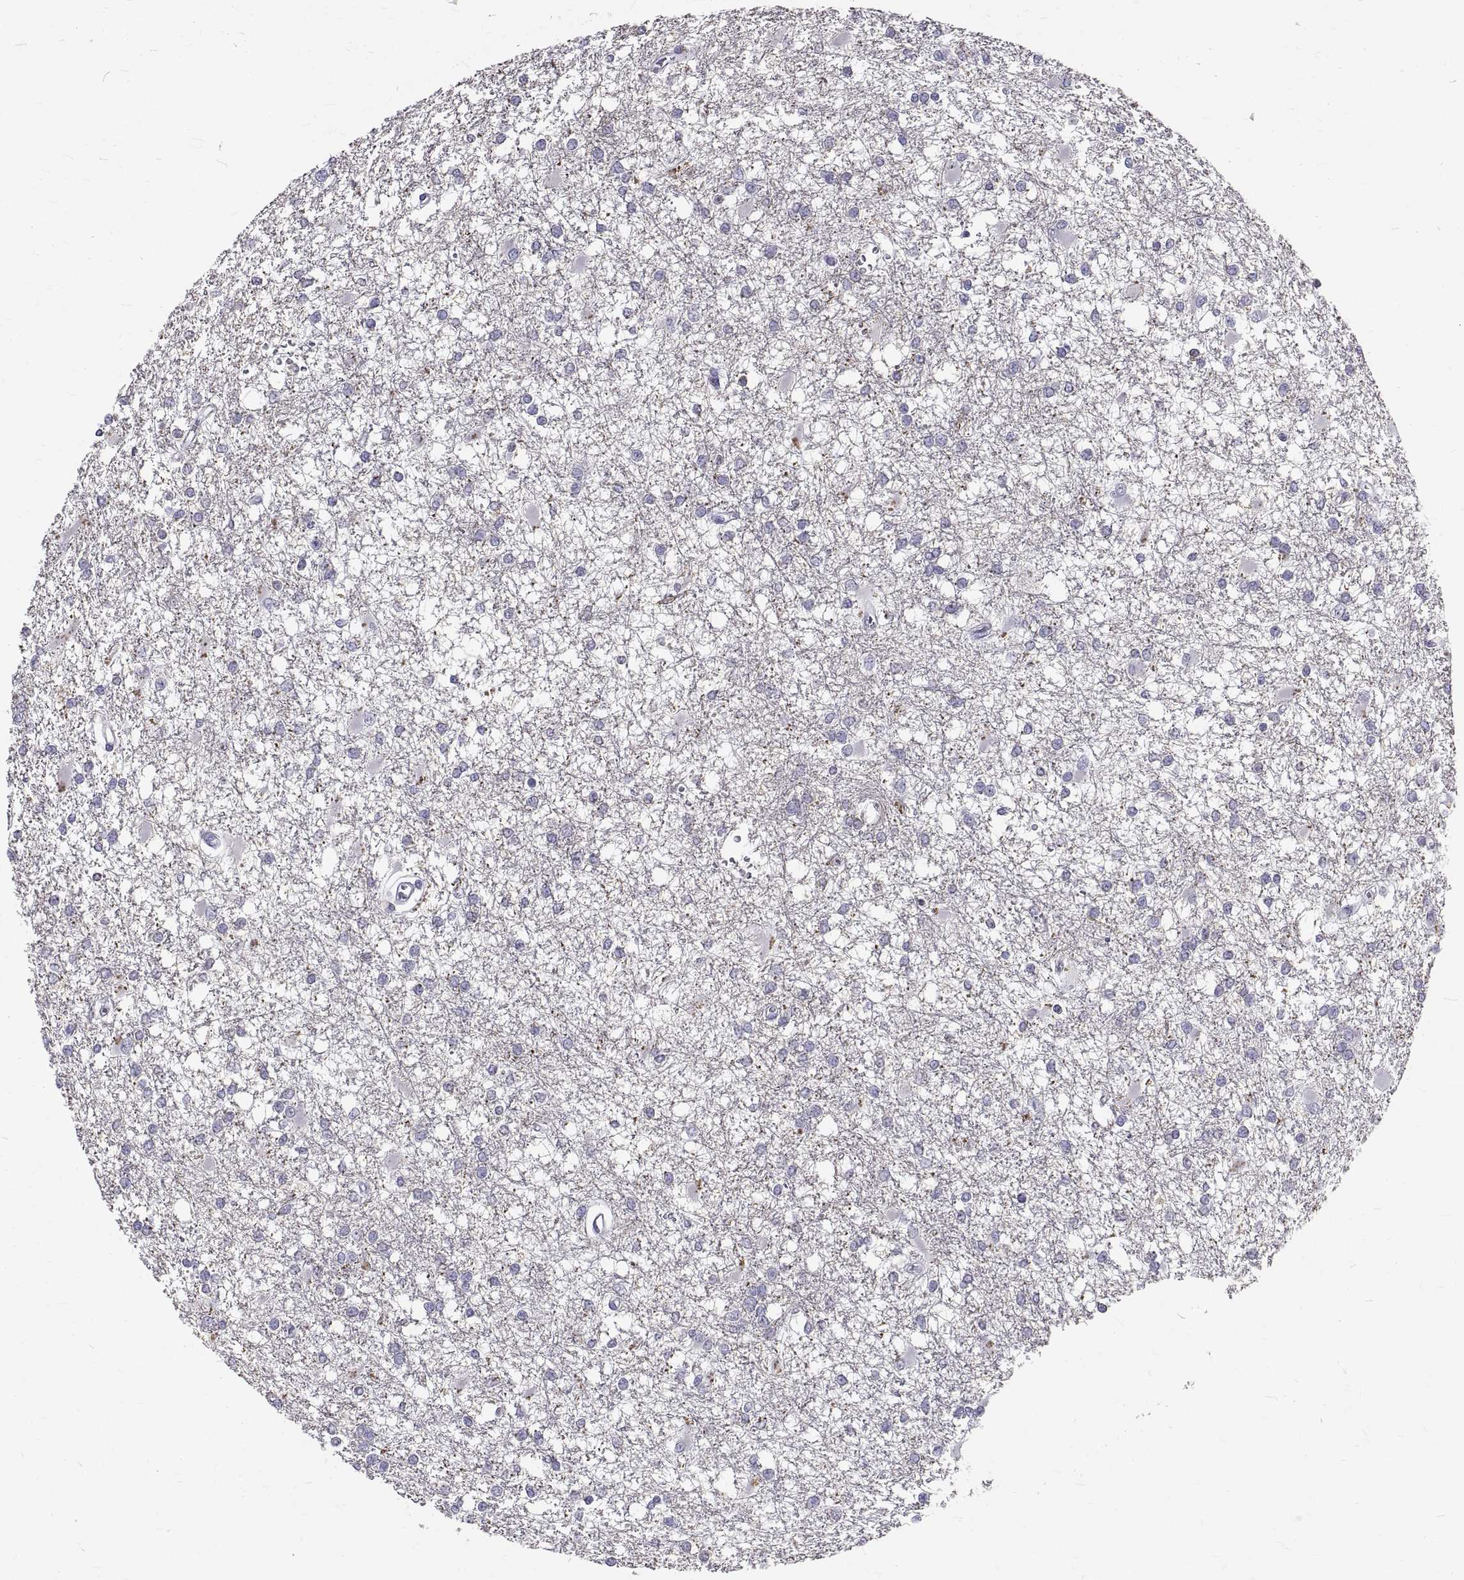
{"staining": {"intensity": "negative", "quantity": "none", "location": "none"}, "tissue": "glioma", "cell_type": "Tumor cells", "image_type": "cancer", "snomed": [{"axis": "morphology", "description": "Glioma, malignant, High grade"}, {"axis": "topography", "description": "Cerebral cortex"}], "caption": "Micrograph shows no protein expression in tumor cells of high-grade glioma (malignant) tissue. (DAB IHC visualized using brightfield microscopy, high magnification).", "gene": "GNG12", "patient": {"sex": "male", "age": 79}}